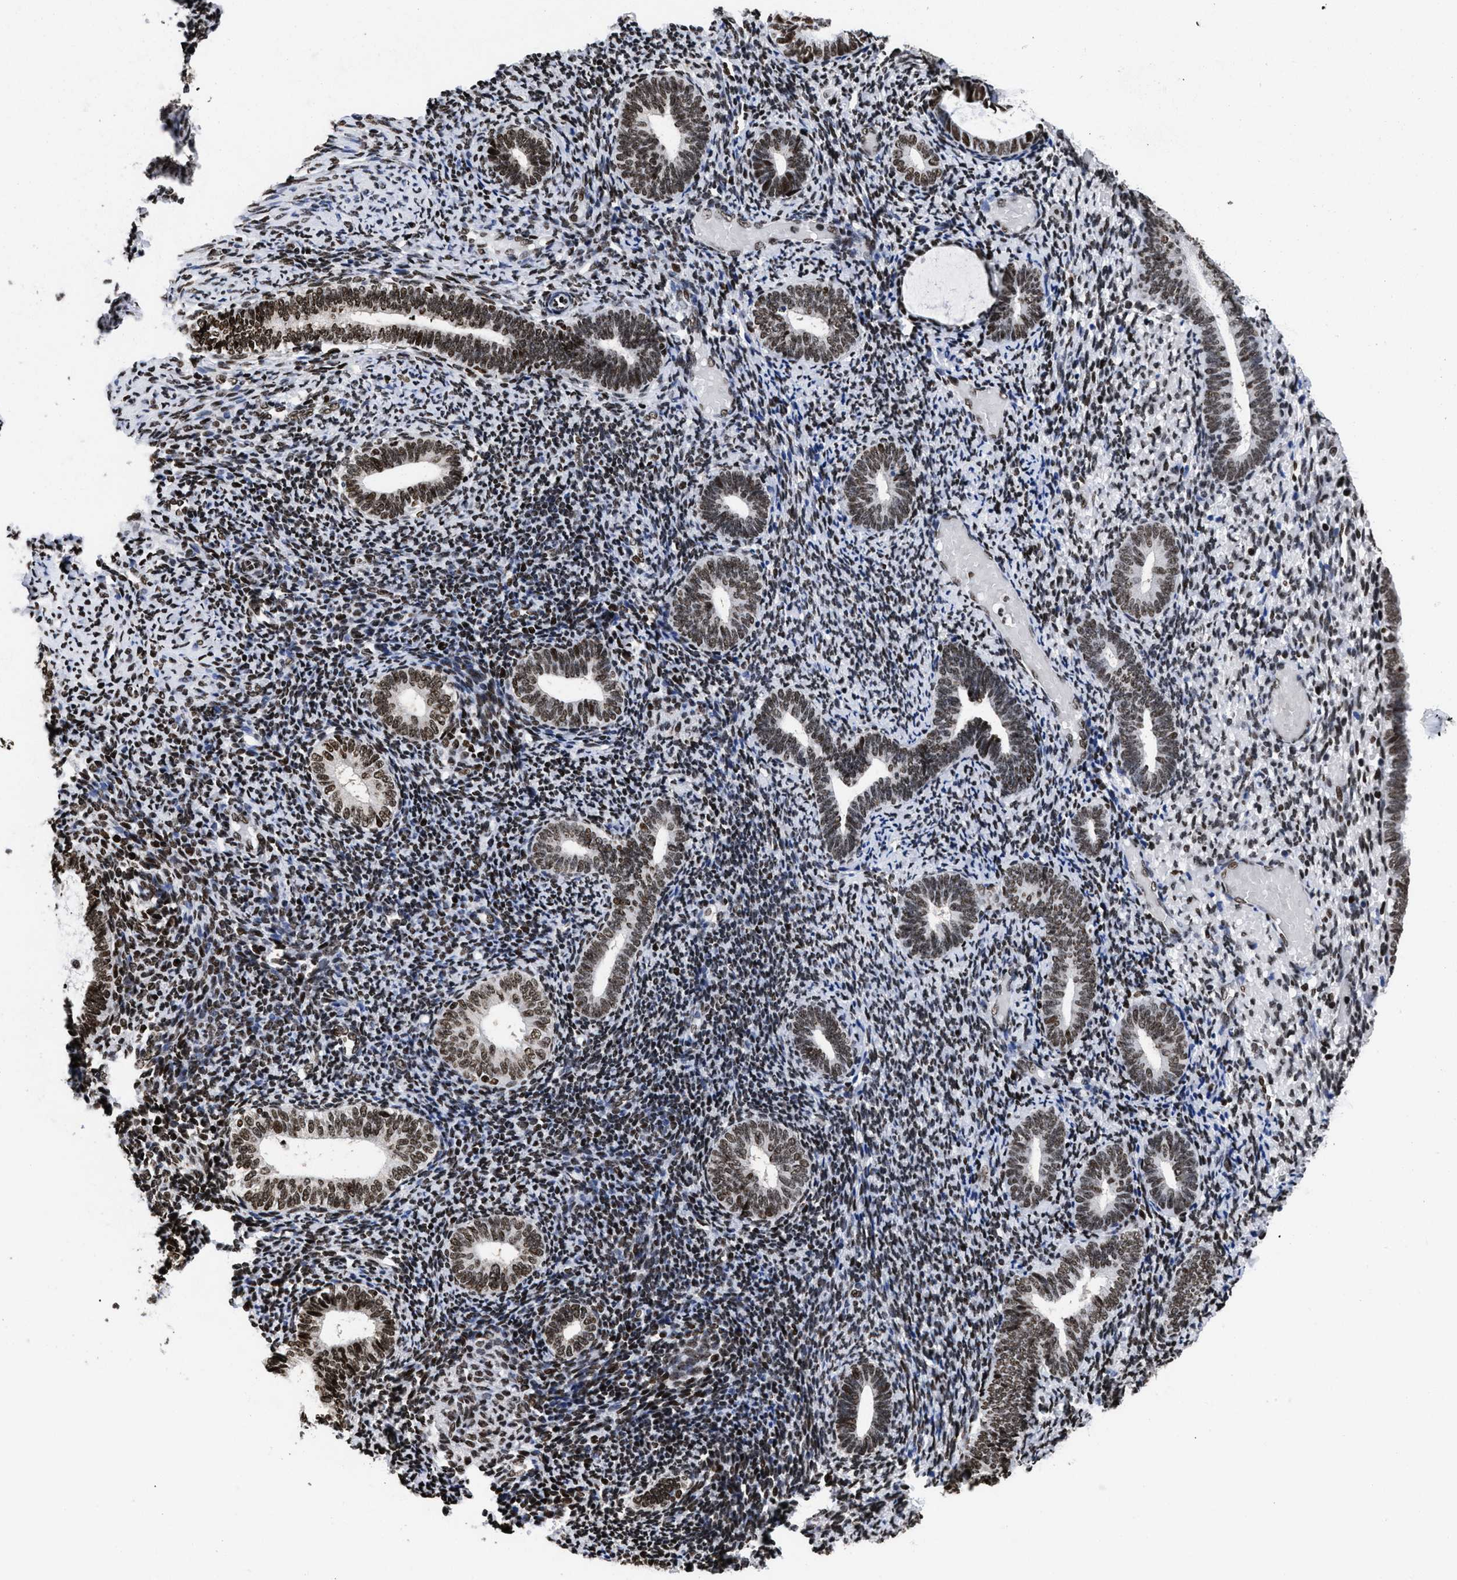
{"staining": {"intensity": "strong", "quantity": ">75%", "location": "nuclear"}, "tissue": "endometrium", "cell_type": "Cells in endometrial stroma", "image_type": "normal", "snomed": [{"axis": "morphology", "description": "Normal tissue, NOS"}, {"axis": "topography", "description": "Endometrium"}], "caption": "IHC micrograph of benign human endometrium stained for a protein (brown), which displays high levels of strong nuclear positivity in about >75% of cells in endometrial stroma.", "gene": "CALHM3", "patient": {"sex": "female", "age": 66}}